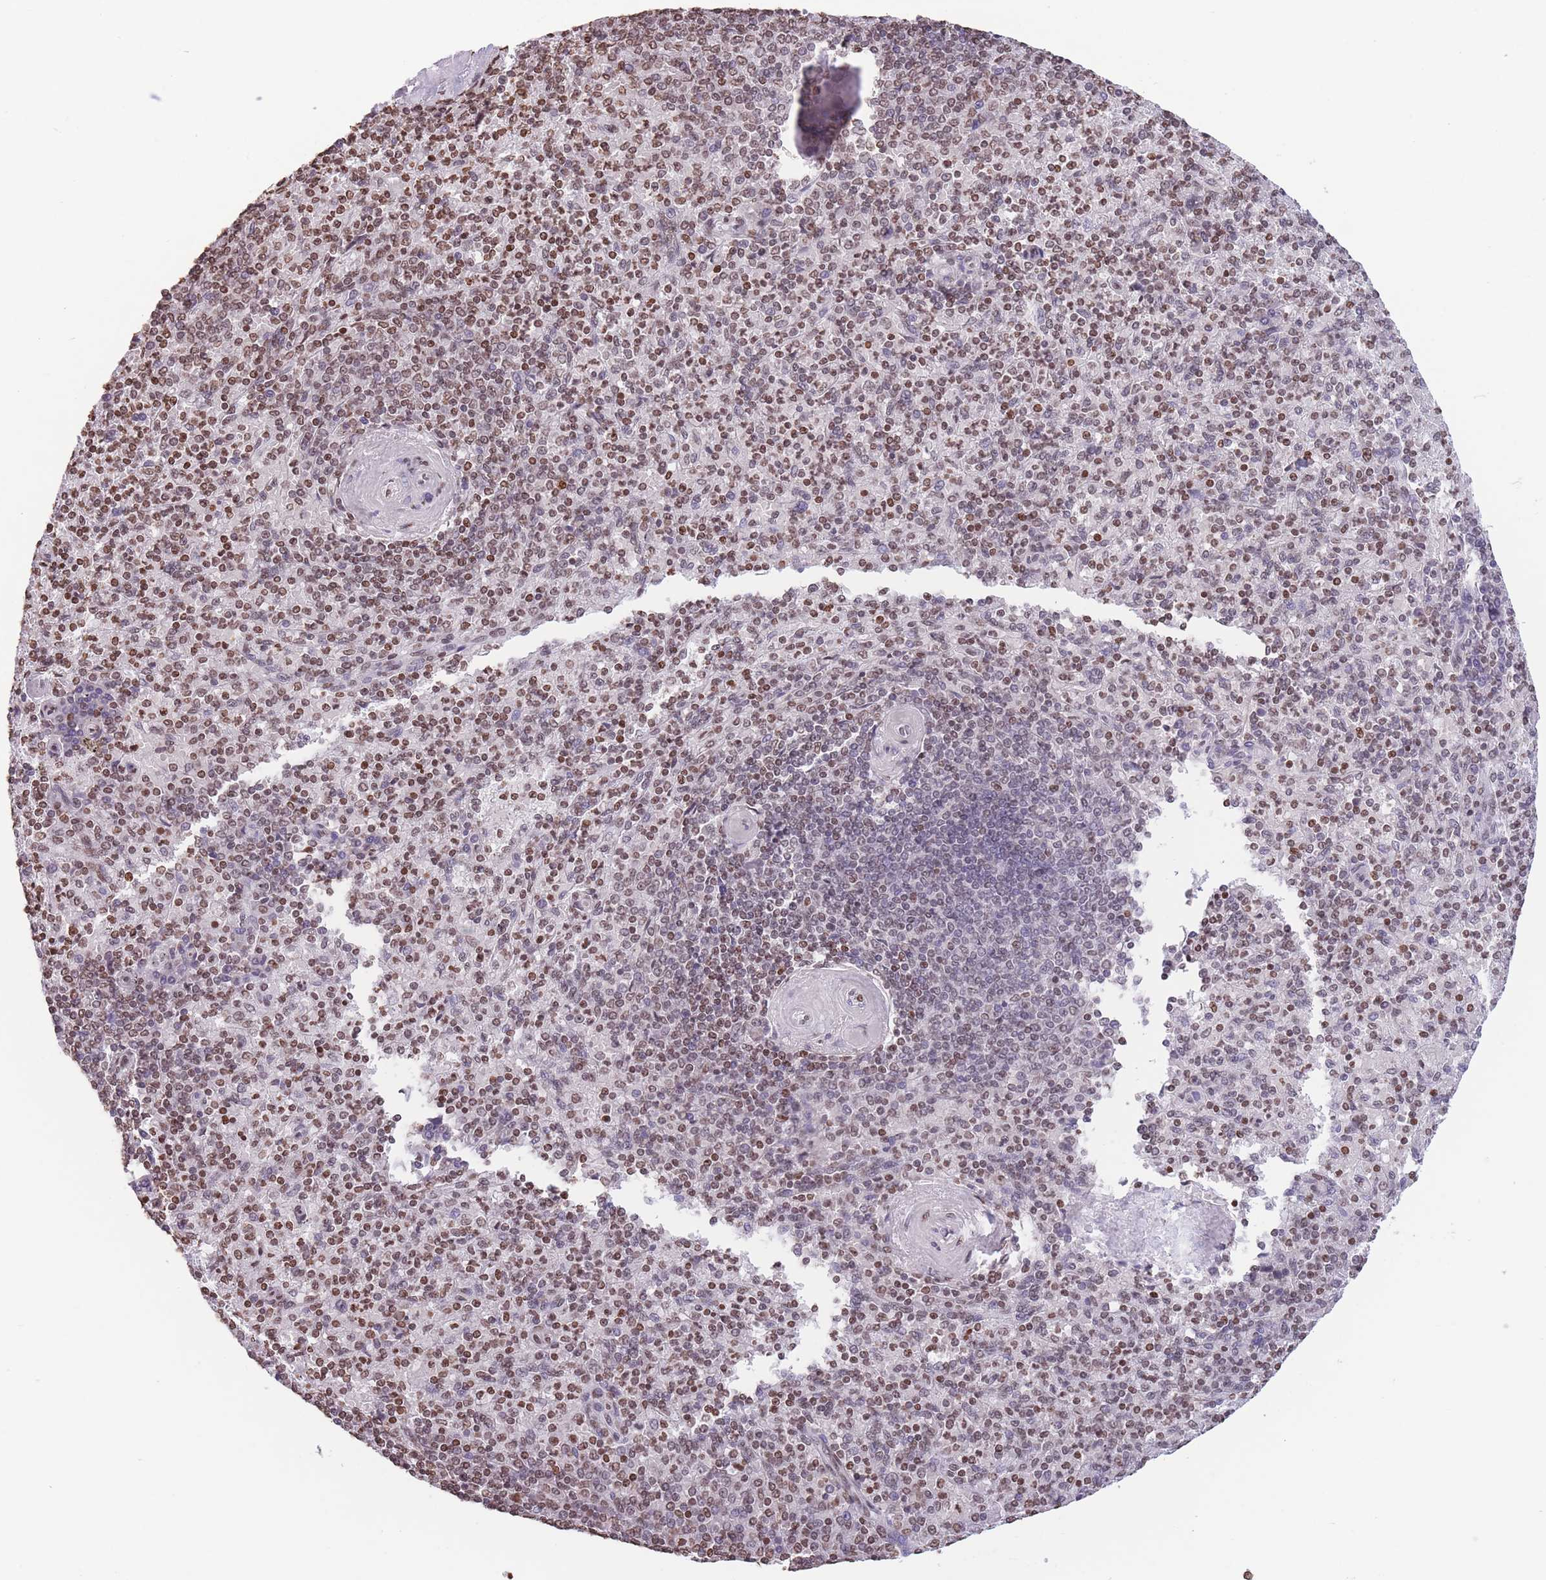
{"staining": {"intensity": "moderate", "quantity": ">75%", "location": "nuclear"}, "tissue": "spleen", "cell_type": "Cells in red pulp", "image_type": "normal", "snomed": [{"axis": "morphology", "description": "Normal tissue, NOS"}, {"axis": "topography", "description": "Spleen"}], "caption": "High-power microscopy captured an IHC histopathology image of unremarkable spleen, revealing moderate nuclear positivity in approximately >75% of cells in red pulp.", "gene": "H2BC10", "patient": {"sex": "male", "age": 82}}